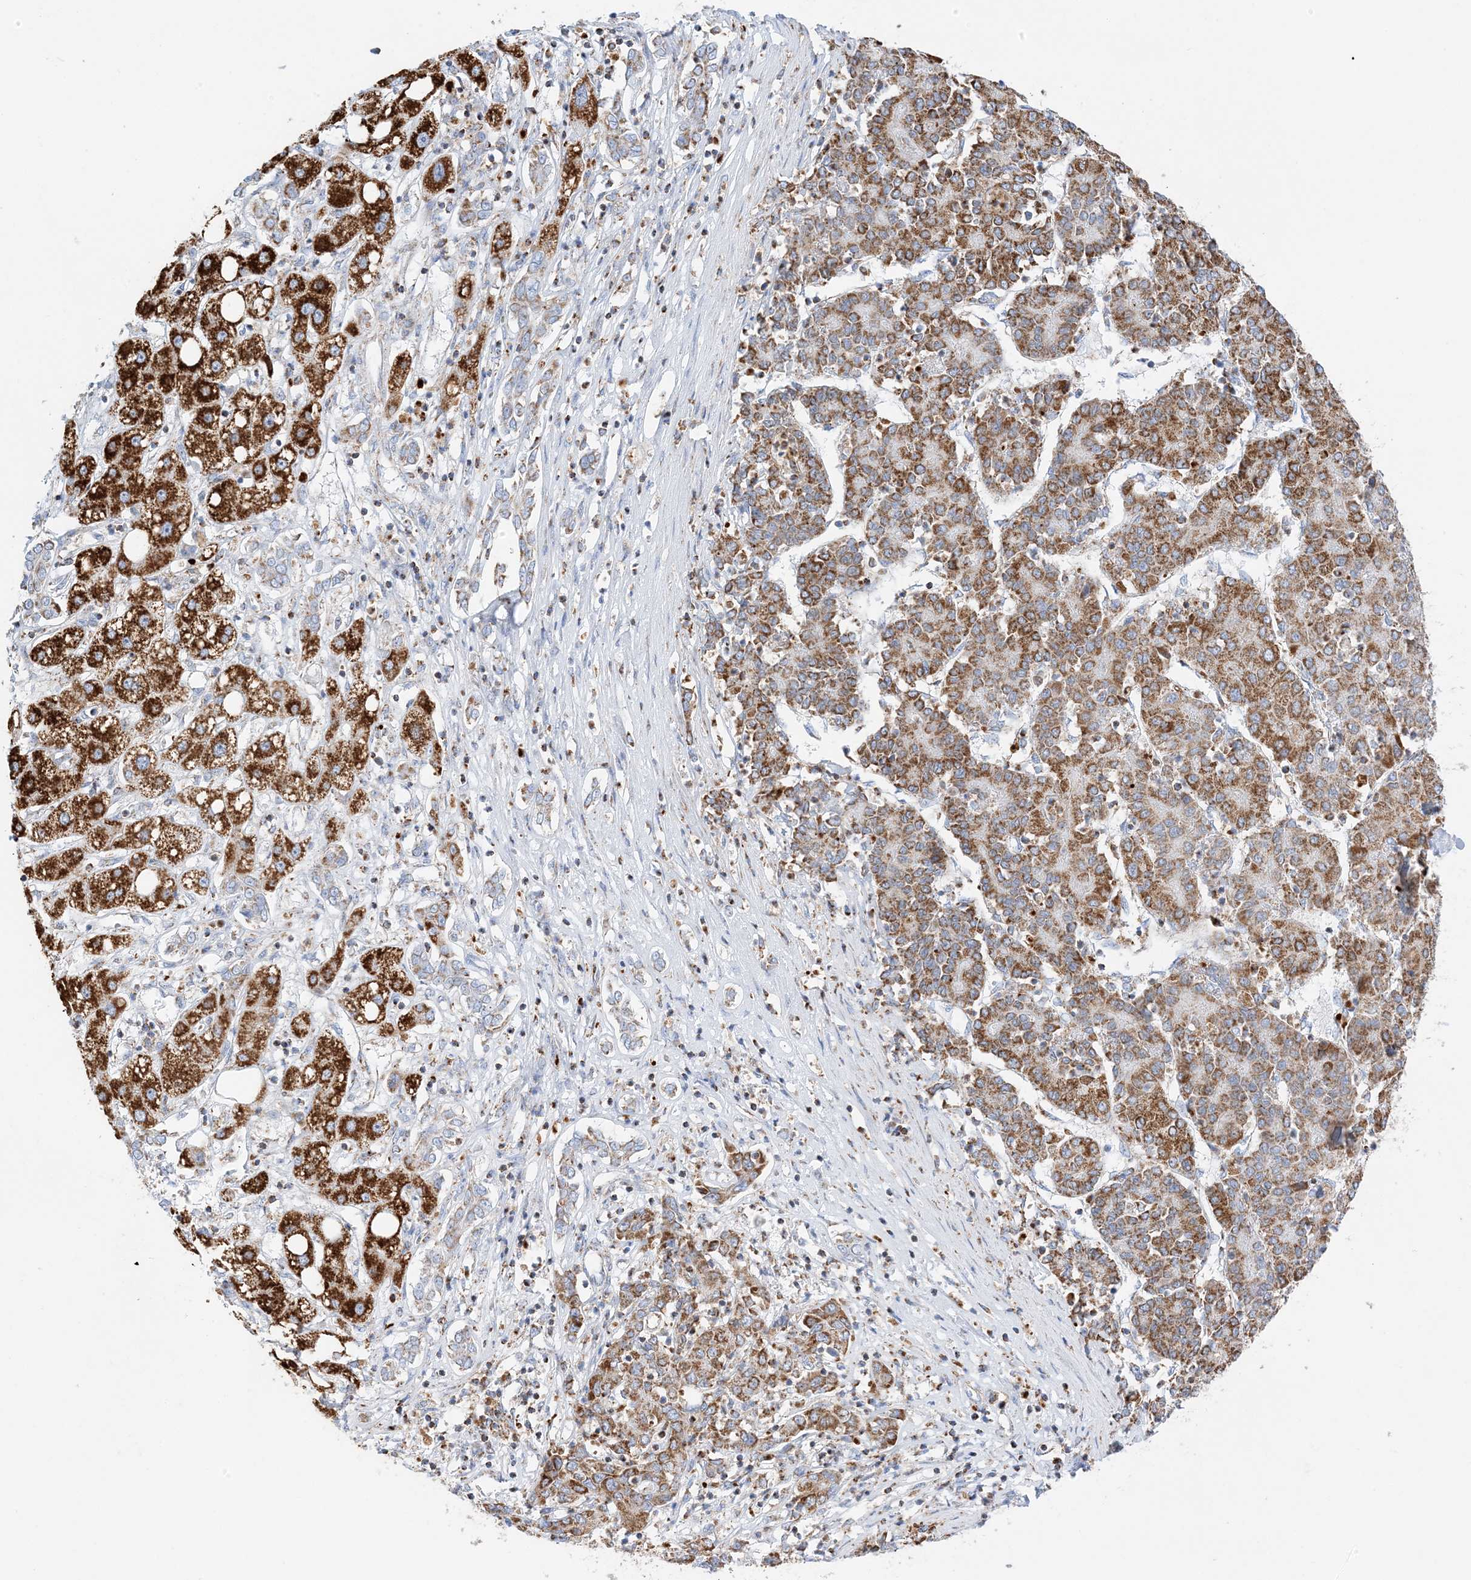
{"staining": {"intensity": "strong", "quantity": ">75%", "location": "cytoplasmic/membranous"}, "tissue": "liver cancer", "cell_type": "Tumor cells", "image_type": "cancer", "snomed": [{"axis": "morphology", "description": "Carcinoma, Hepatocellular, NOS"}, {"axis": "topography", "description": "Liver"}], "caption": "Human liver hepatocellular carcinoma stained with a protein marker reveals strong staining in tumor cells.", "gene": "CAPN13", "patient": {"sex": "male", "age": 65}}